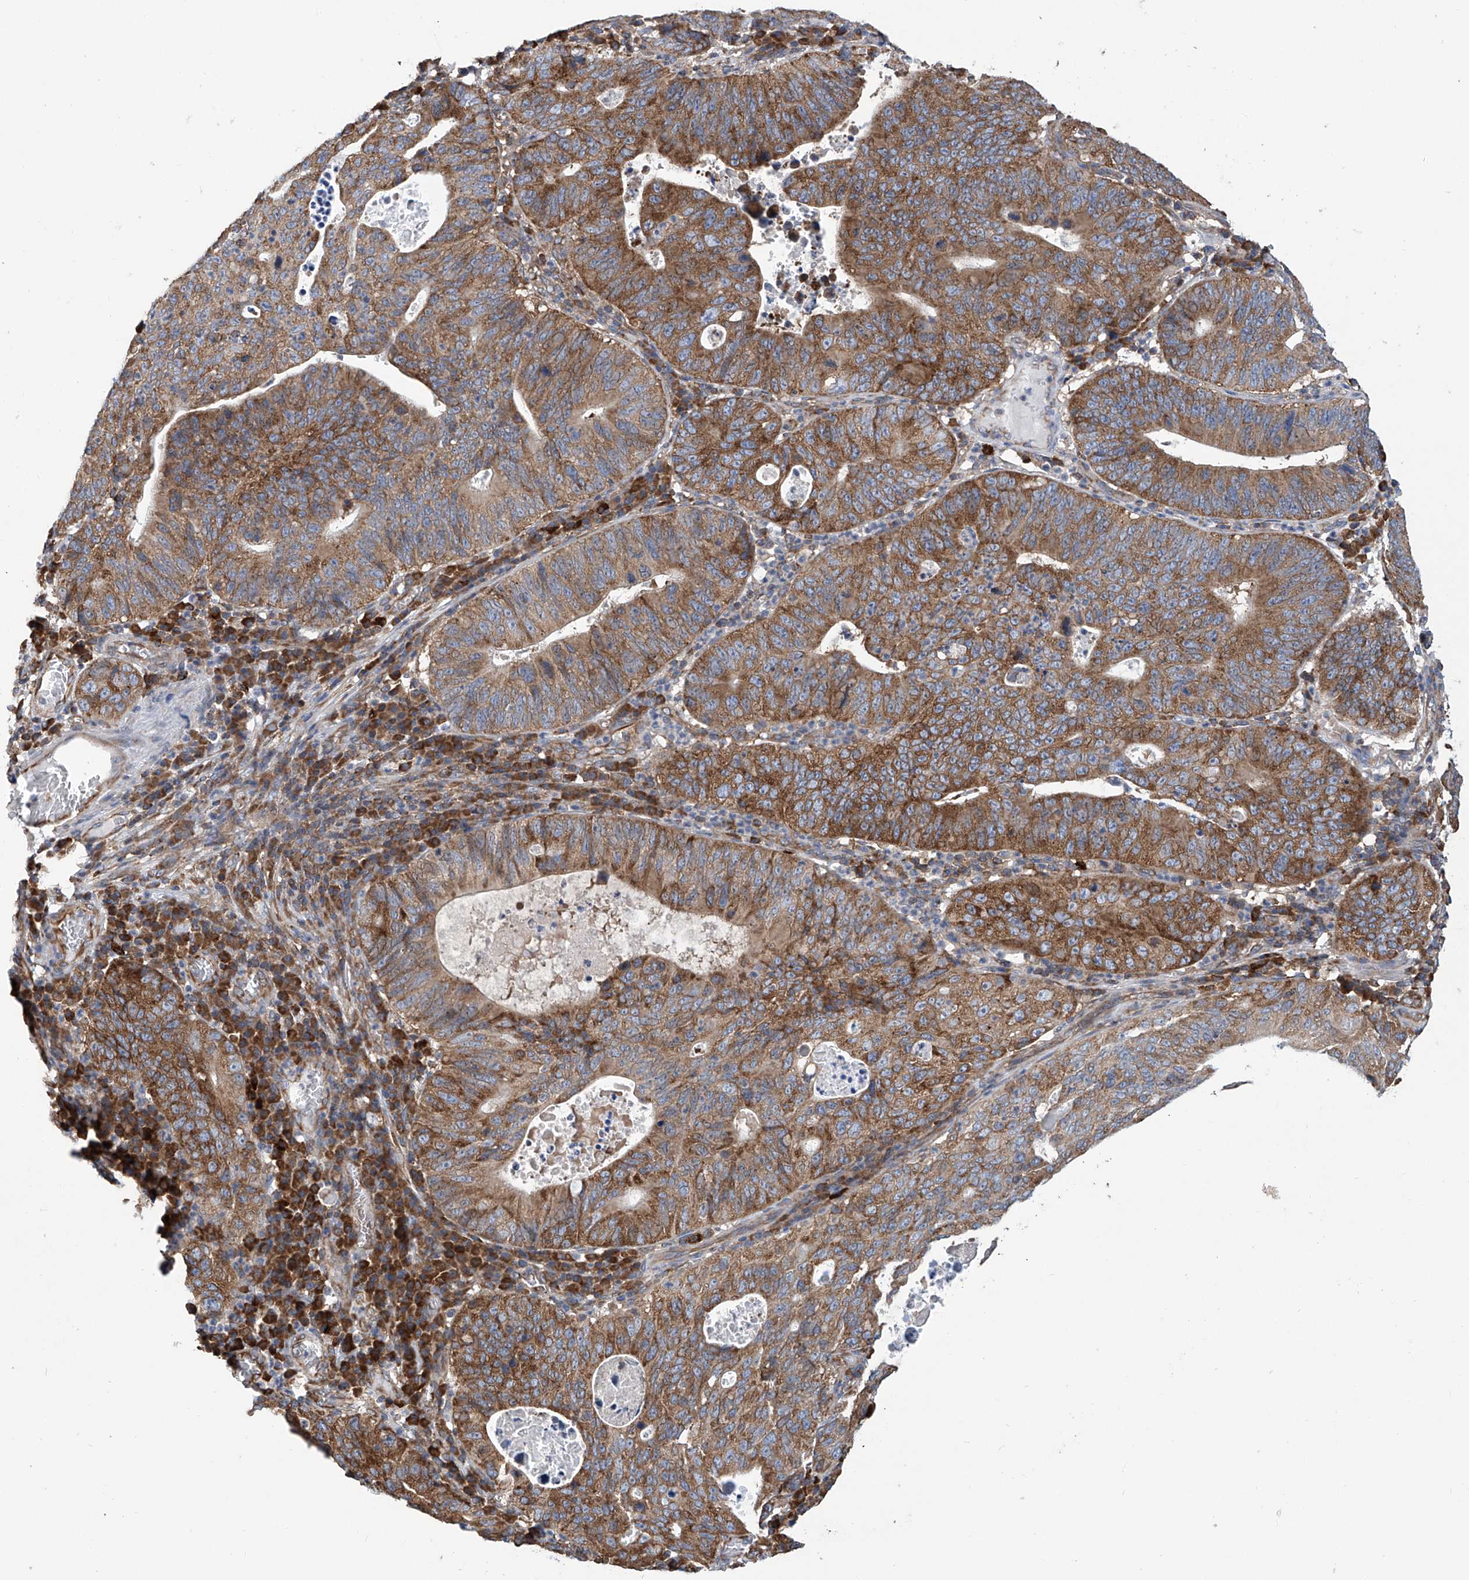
{"staining": {"intensity": "strong", "quantity": ">75%", "location": "cytoplasmic/membranous"}, "tissue": "stomach cancer", "cell_type": "Tumor cells", "image_type": "cancer", "snomed": [{"axis": "morphology", "description": "Adenocarcinoma, NOS"}, {"axis": "topography", "description": "Stomach"}], "caption": "Tumor cells reveal high levels of strong cytoplasmic/membranous positivity in about >75% of cells in human adenocarcinoma (stomach).", "gene": "SENP2", "patient": {"sex": "male", "age": 59}}